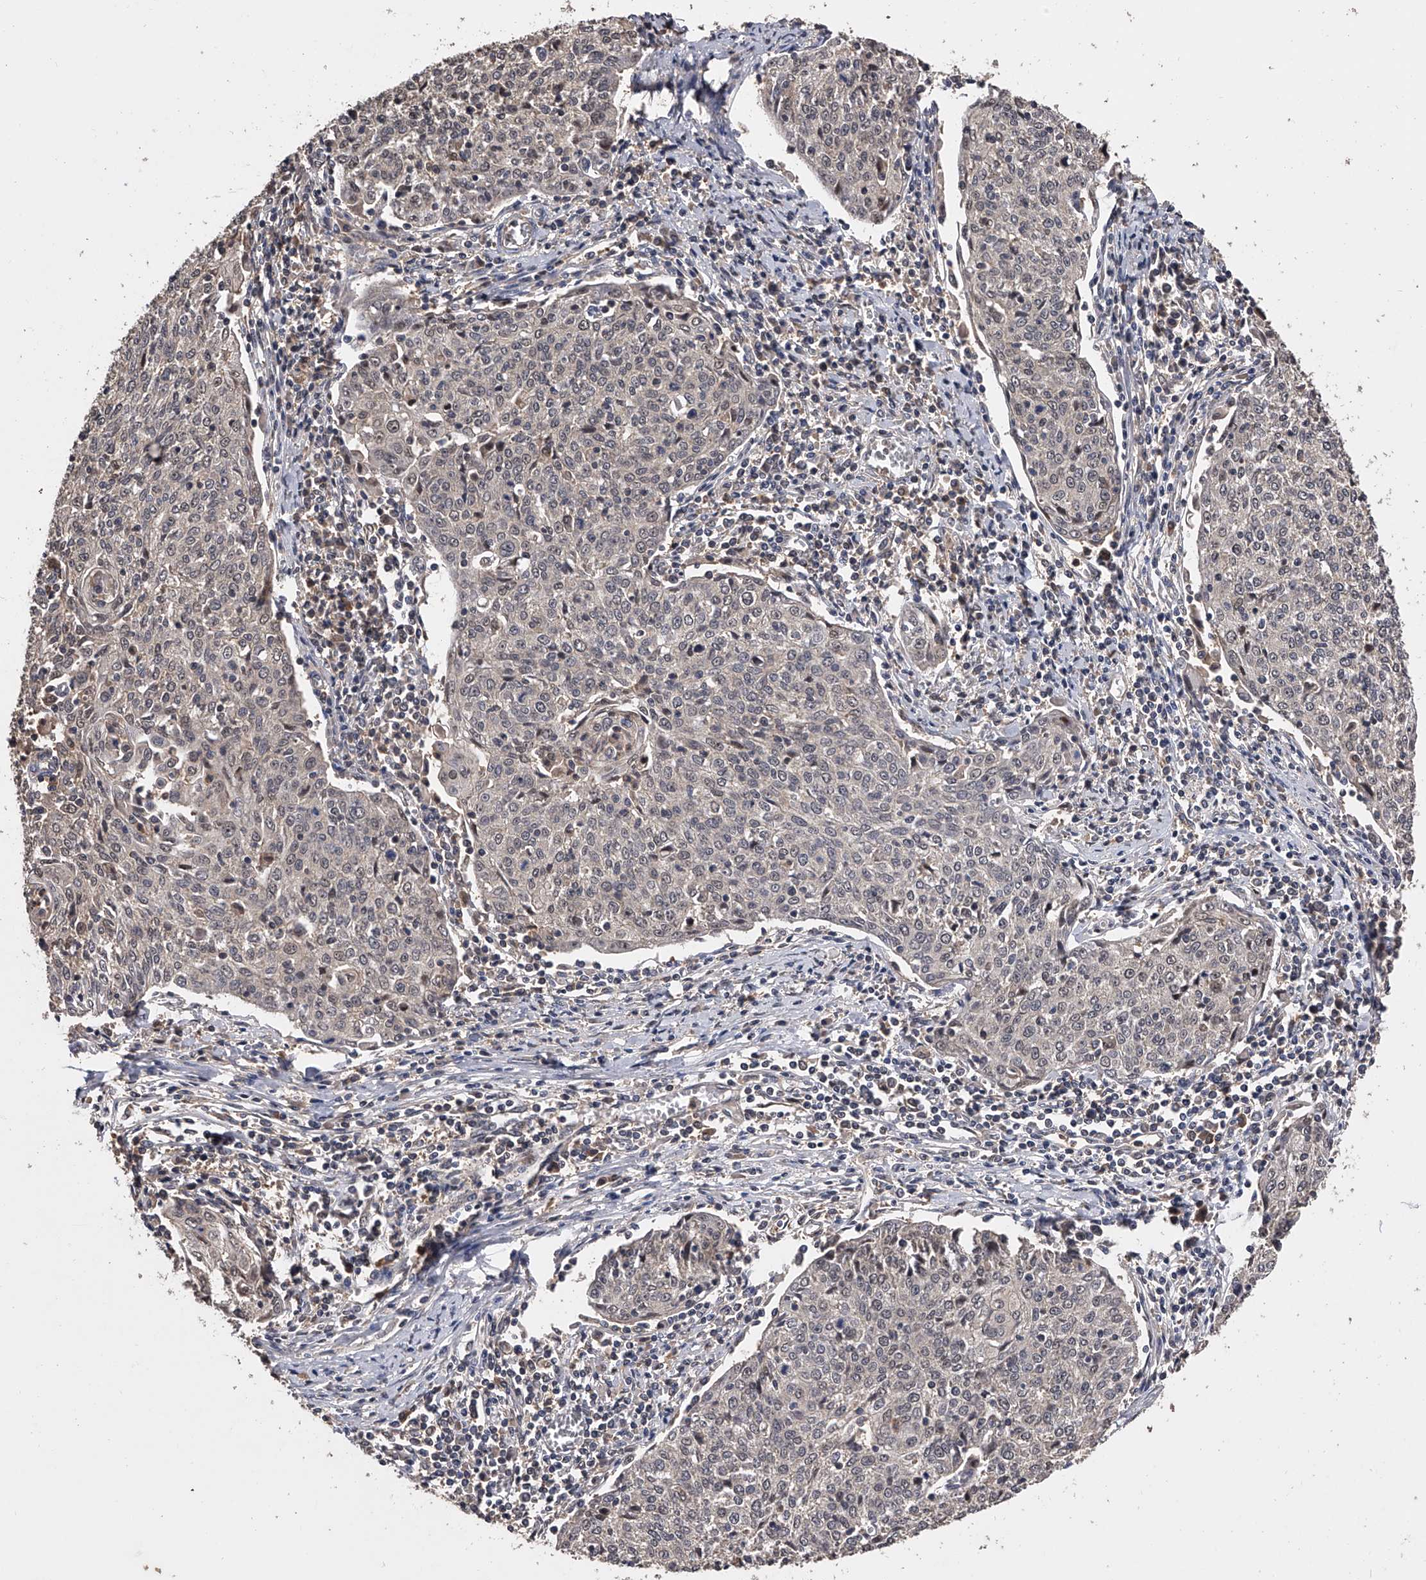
{"staining": {"intensity": "negative", "quantity": "none", "location": "none"}, "tissue": "cervical cancer", "cell_type": "Tumor cells", "image_type": "cancer", "snomed": [{"axis": "morphology", "description": "Squamous cell carcinoma, NOS"}, {"axis": "topography", "description": "Cervix"}], "caption": "The IHC micrograph has no significant expression in tumor cells of cervical cancer (squamous cell carcinoma) tissue.", "gene": "EFCAB7", "patient": {"sex": "female", "age": 48}}